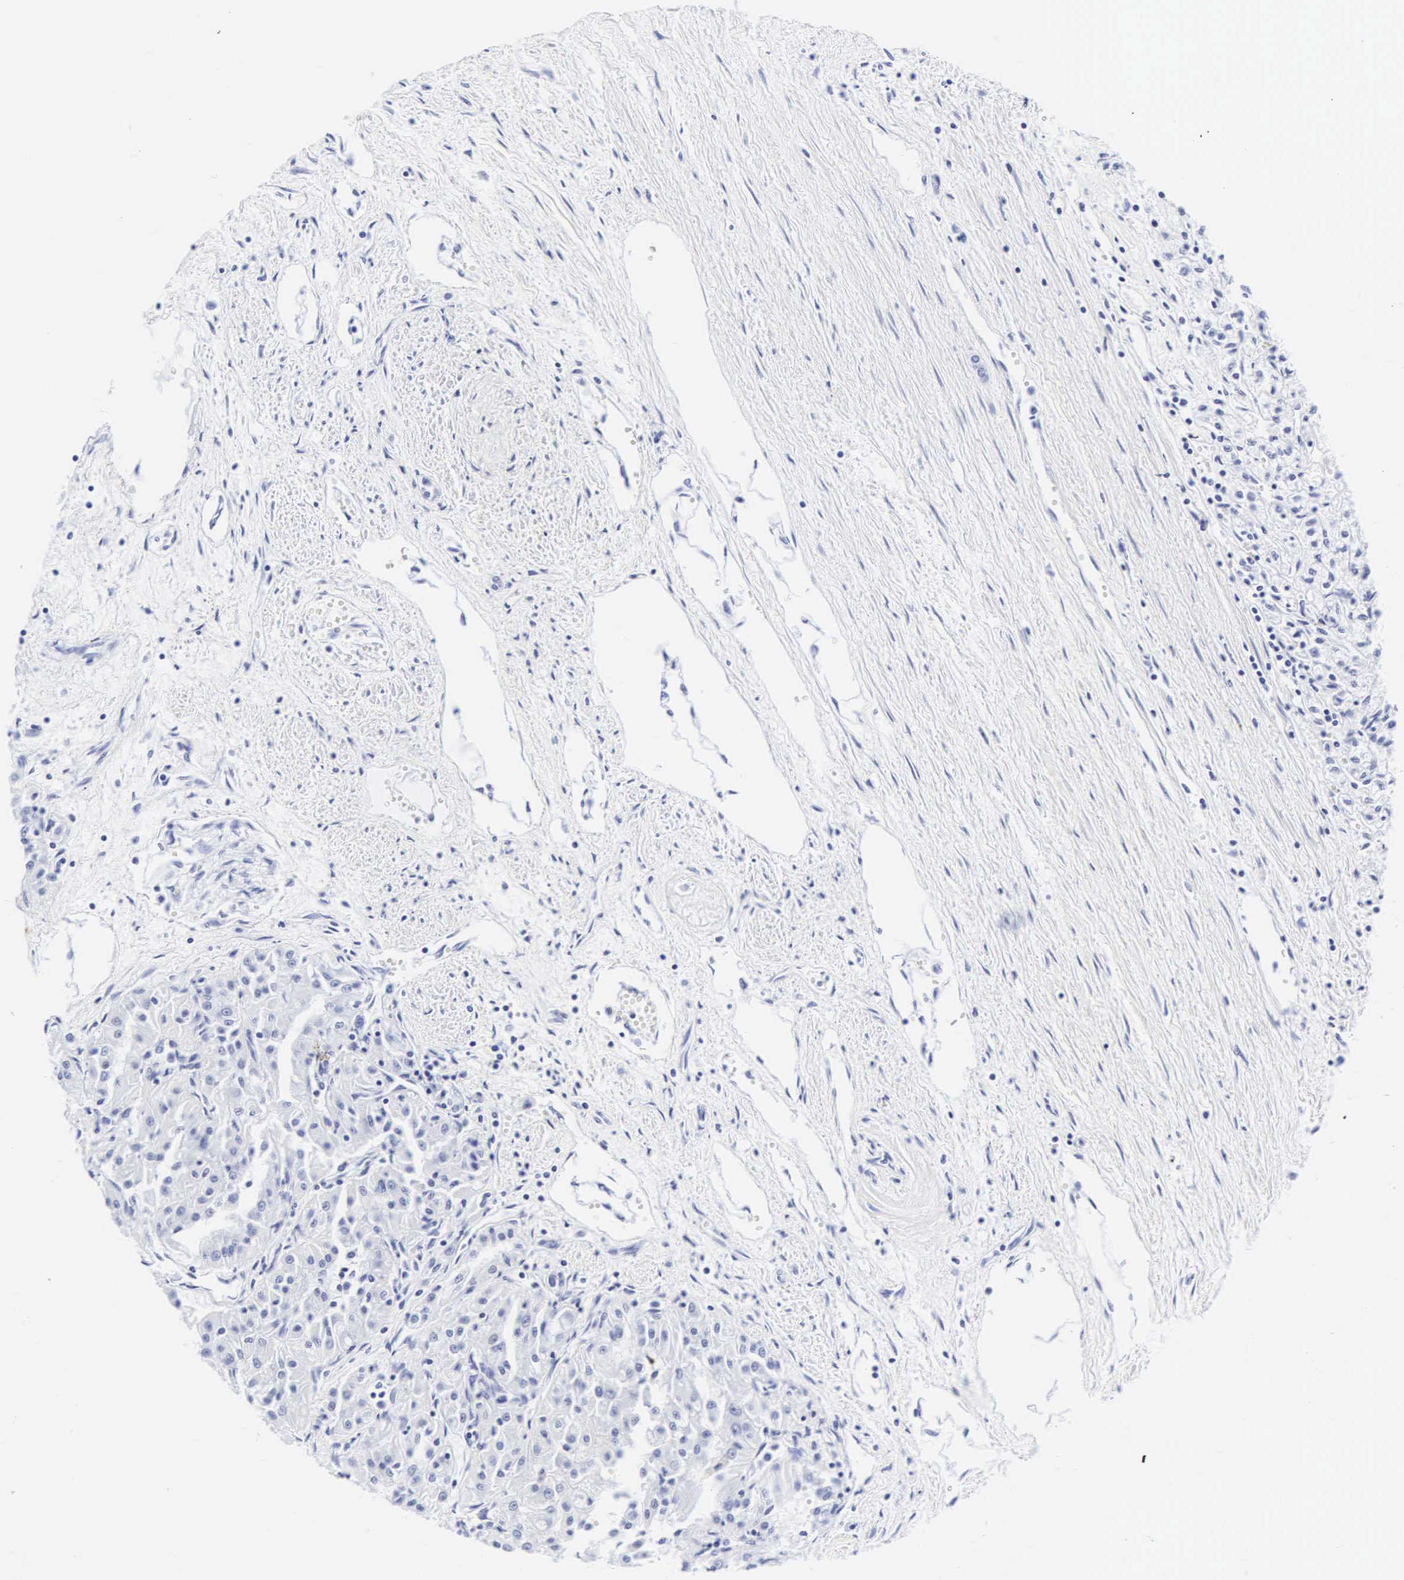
{"staining": {"intensity": "negative", "quantity": "none", "location": "none"}, "tissue": "renal cancer", "cell_type": "Tumor cells", "image_type": "cancer", "snomed": [{"axis": "morphology", "description": "Adenocarcinoma, NOS"}, {"axis": "topography", "description": "Kidney"}], "caption": "There is no significant expression in tumor cells of renal cancer.", "gene": "CGB3", "patient": {"sex": "male", "age": 78}}